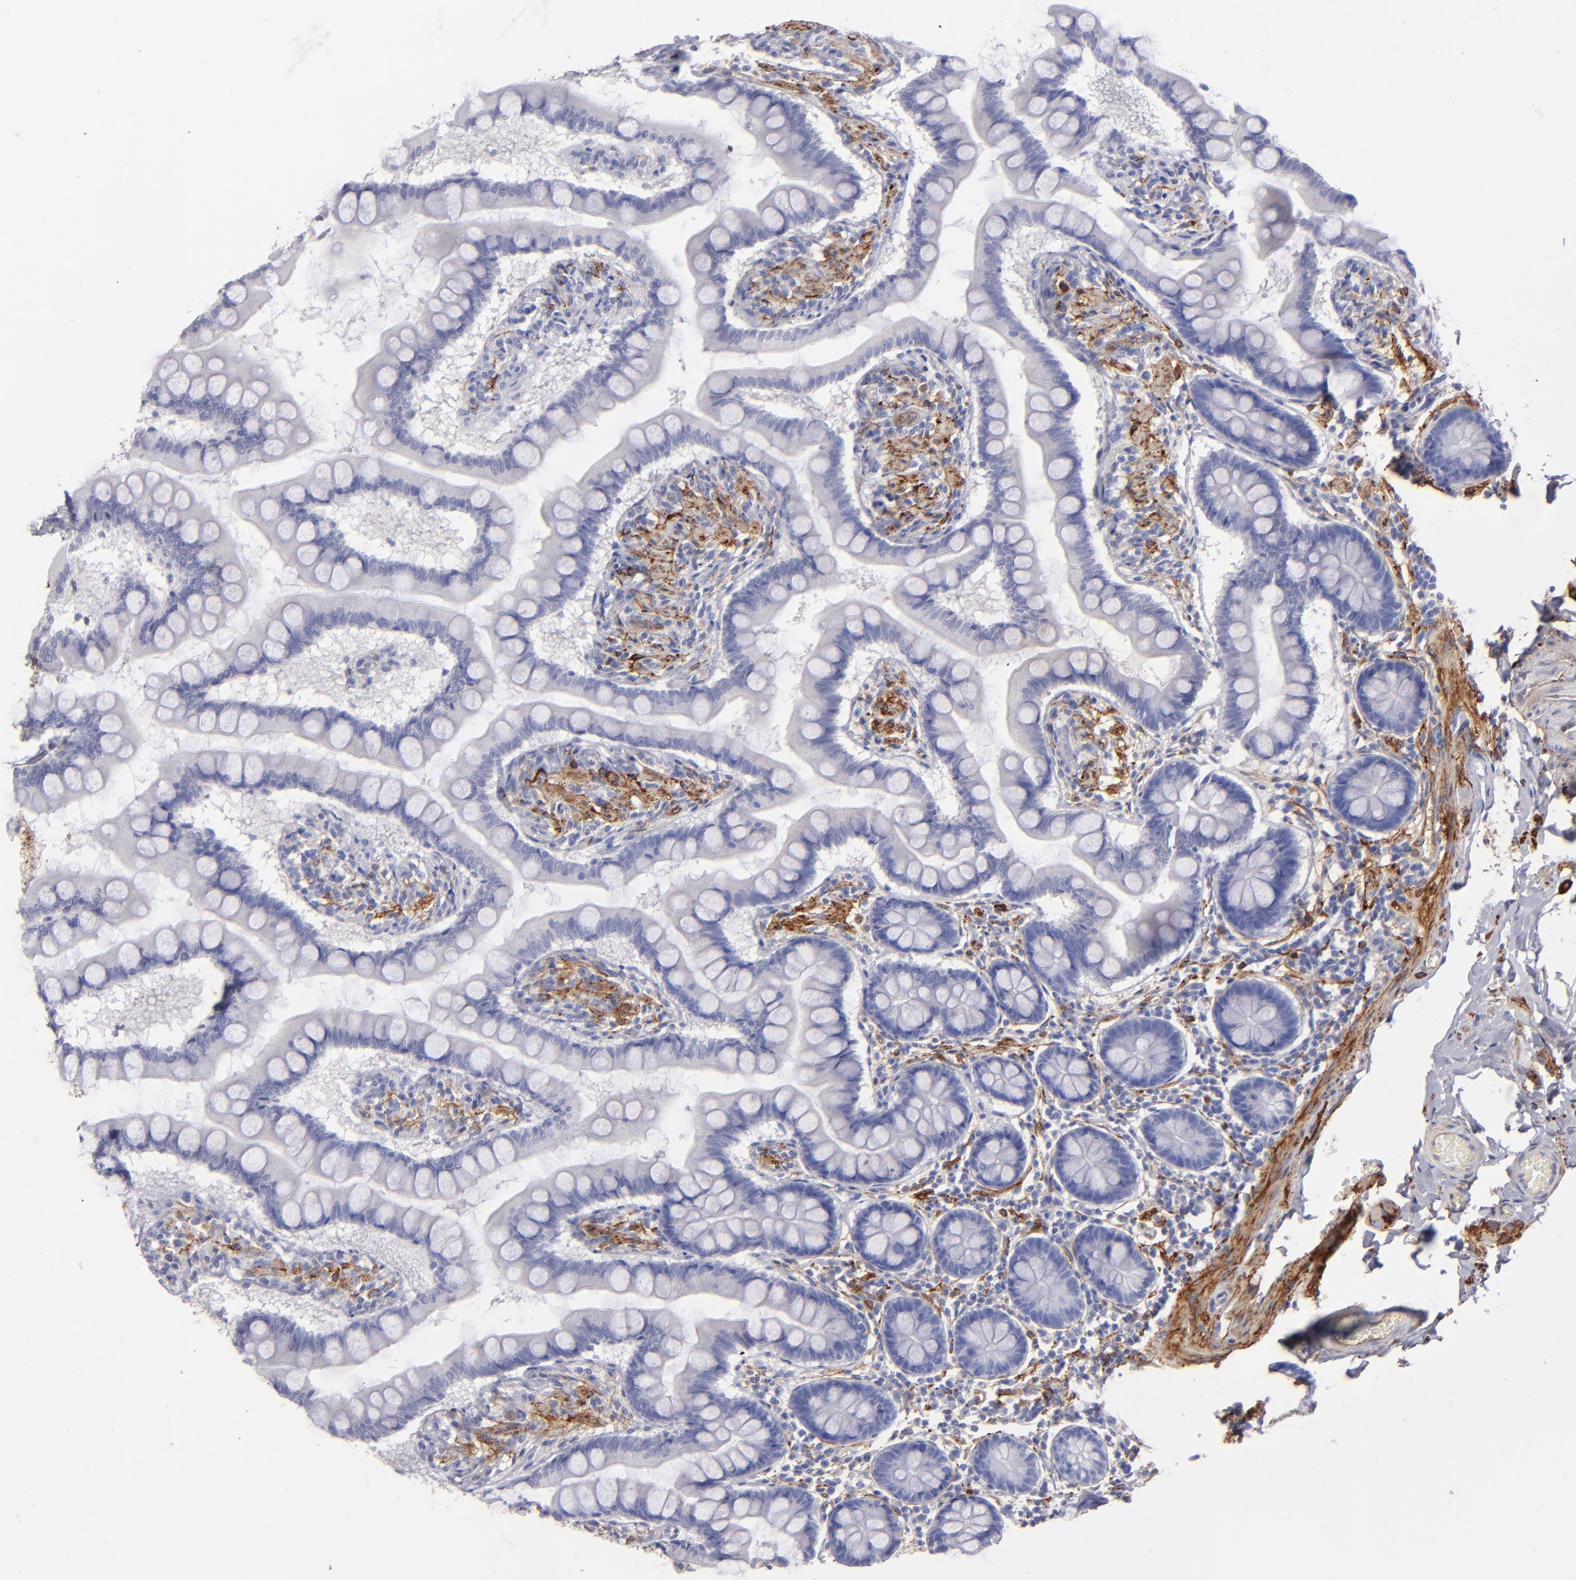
{"staining": {"intensity": "negative", "quantity": "none", "location": "none"}, "tissue": "small intestine", "cell_type": "Glandular cells", "image_type": "normal", "snomed": [{"axis": "morphology", "description": "Normal tissue, NOS"}, {"axis": "topography", "description": "Small intestine"}], "caption": "IHC photomicrograph of benign small intestine: human small intestine stained with DAB (3,3'-diaminobenzidine) reveals no significant protein staining in glandular cells.", "gene": "AHNAK2", "patient": {"sex": "male", "age": 41}}